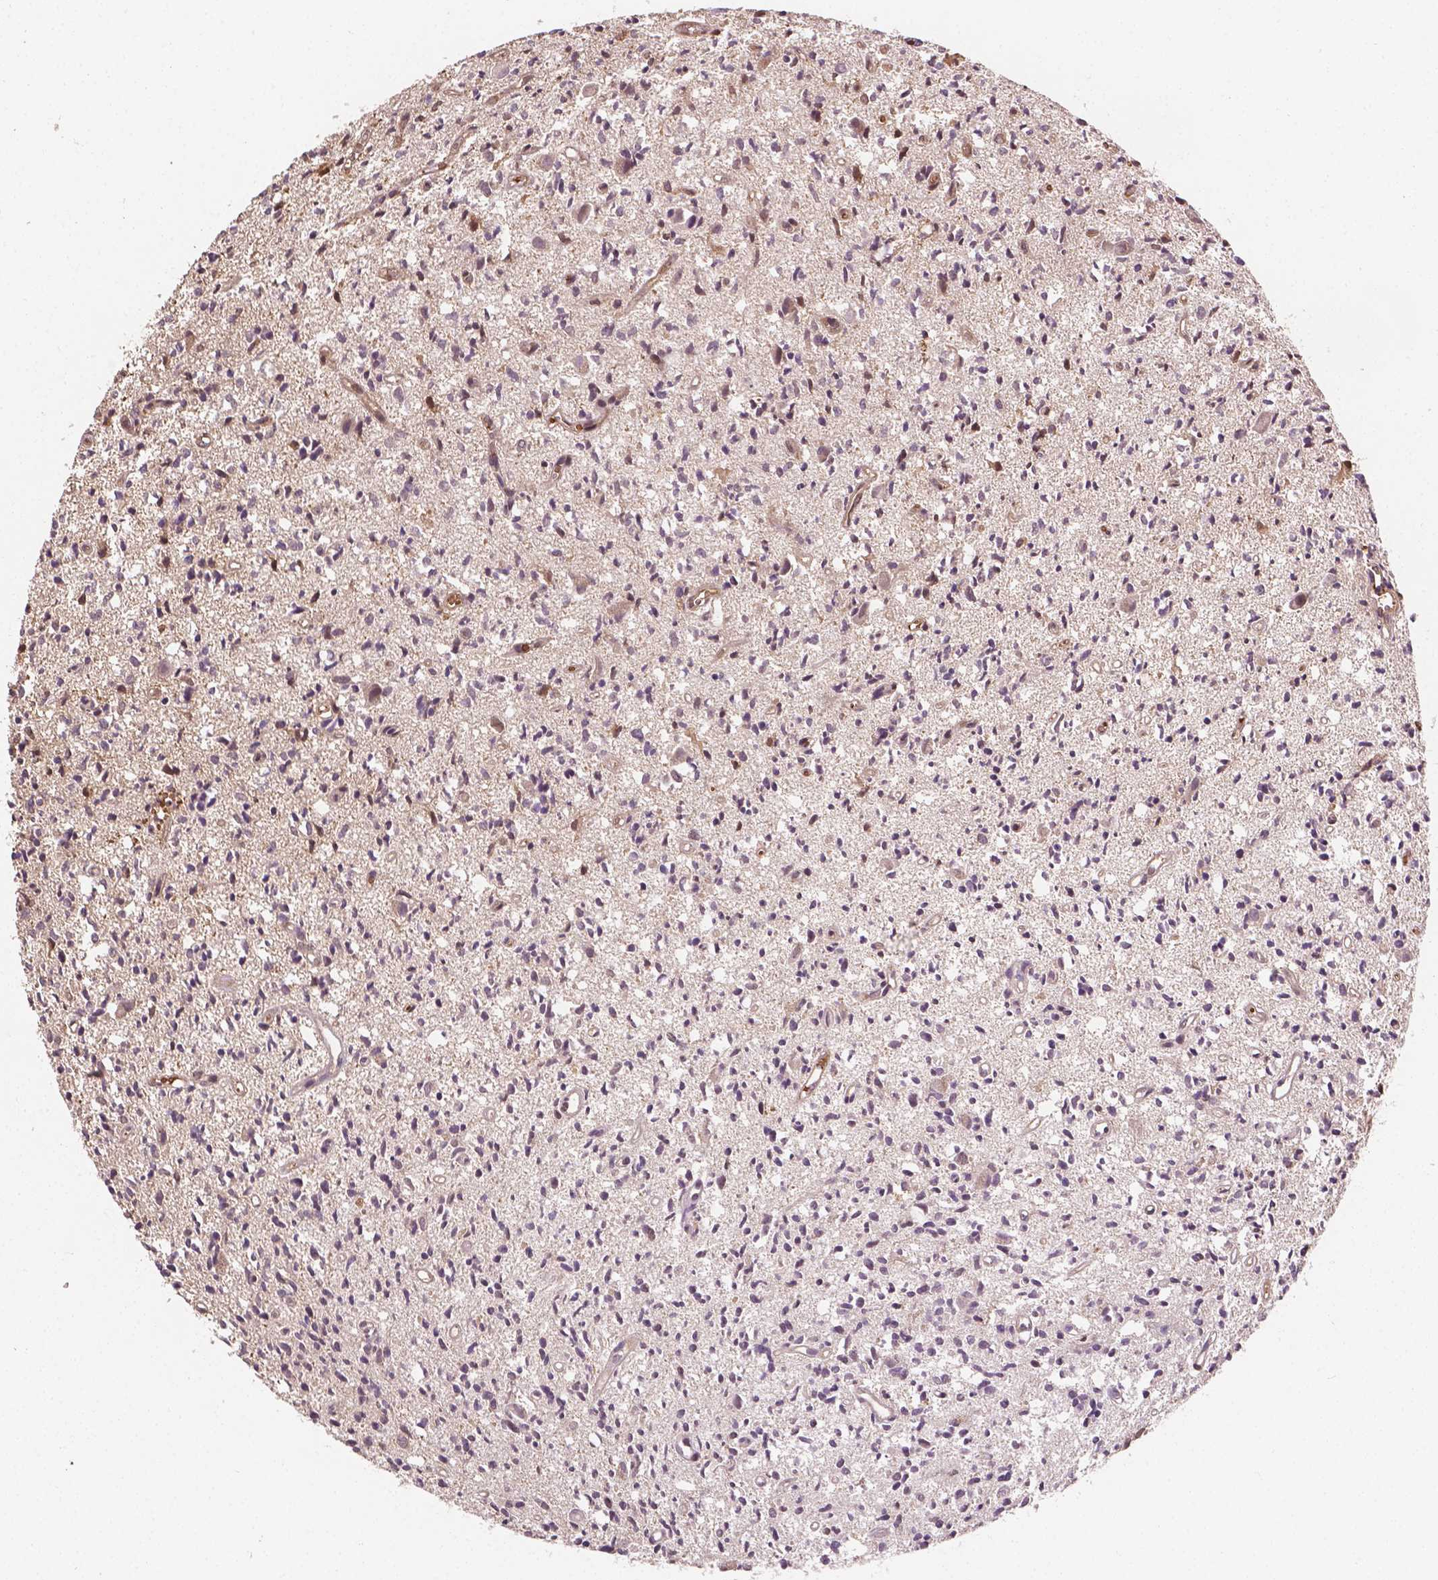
{"staining": {"intensity": "negative", "quantity": "none", "location": "none"}, "tissue": "glioma", "cell_type": "Tumor cells", "image_type": "cancer", "snomed": [{"axis": "morphology", "description": "Glioma, malignant, Low grade"}, {"axis": "topography", "description": "Brain"}], "caption": "The photomicrograph reveals no staining of tumor cells in malignant low-grade glioma.", "gene": "YAP1", "patient": {"sex": "male", "age": 64}}